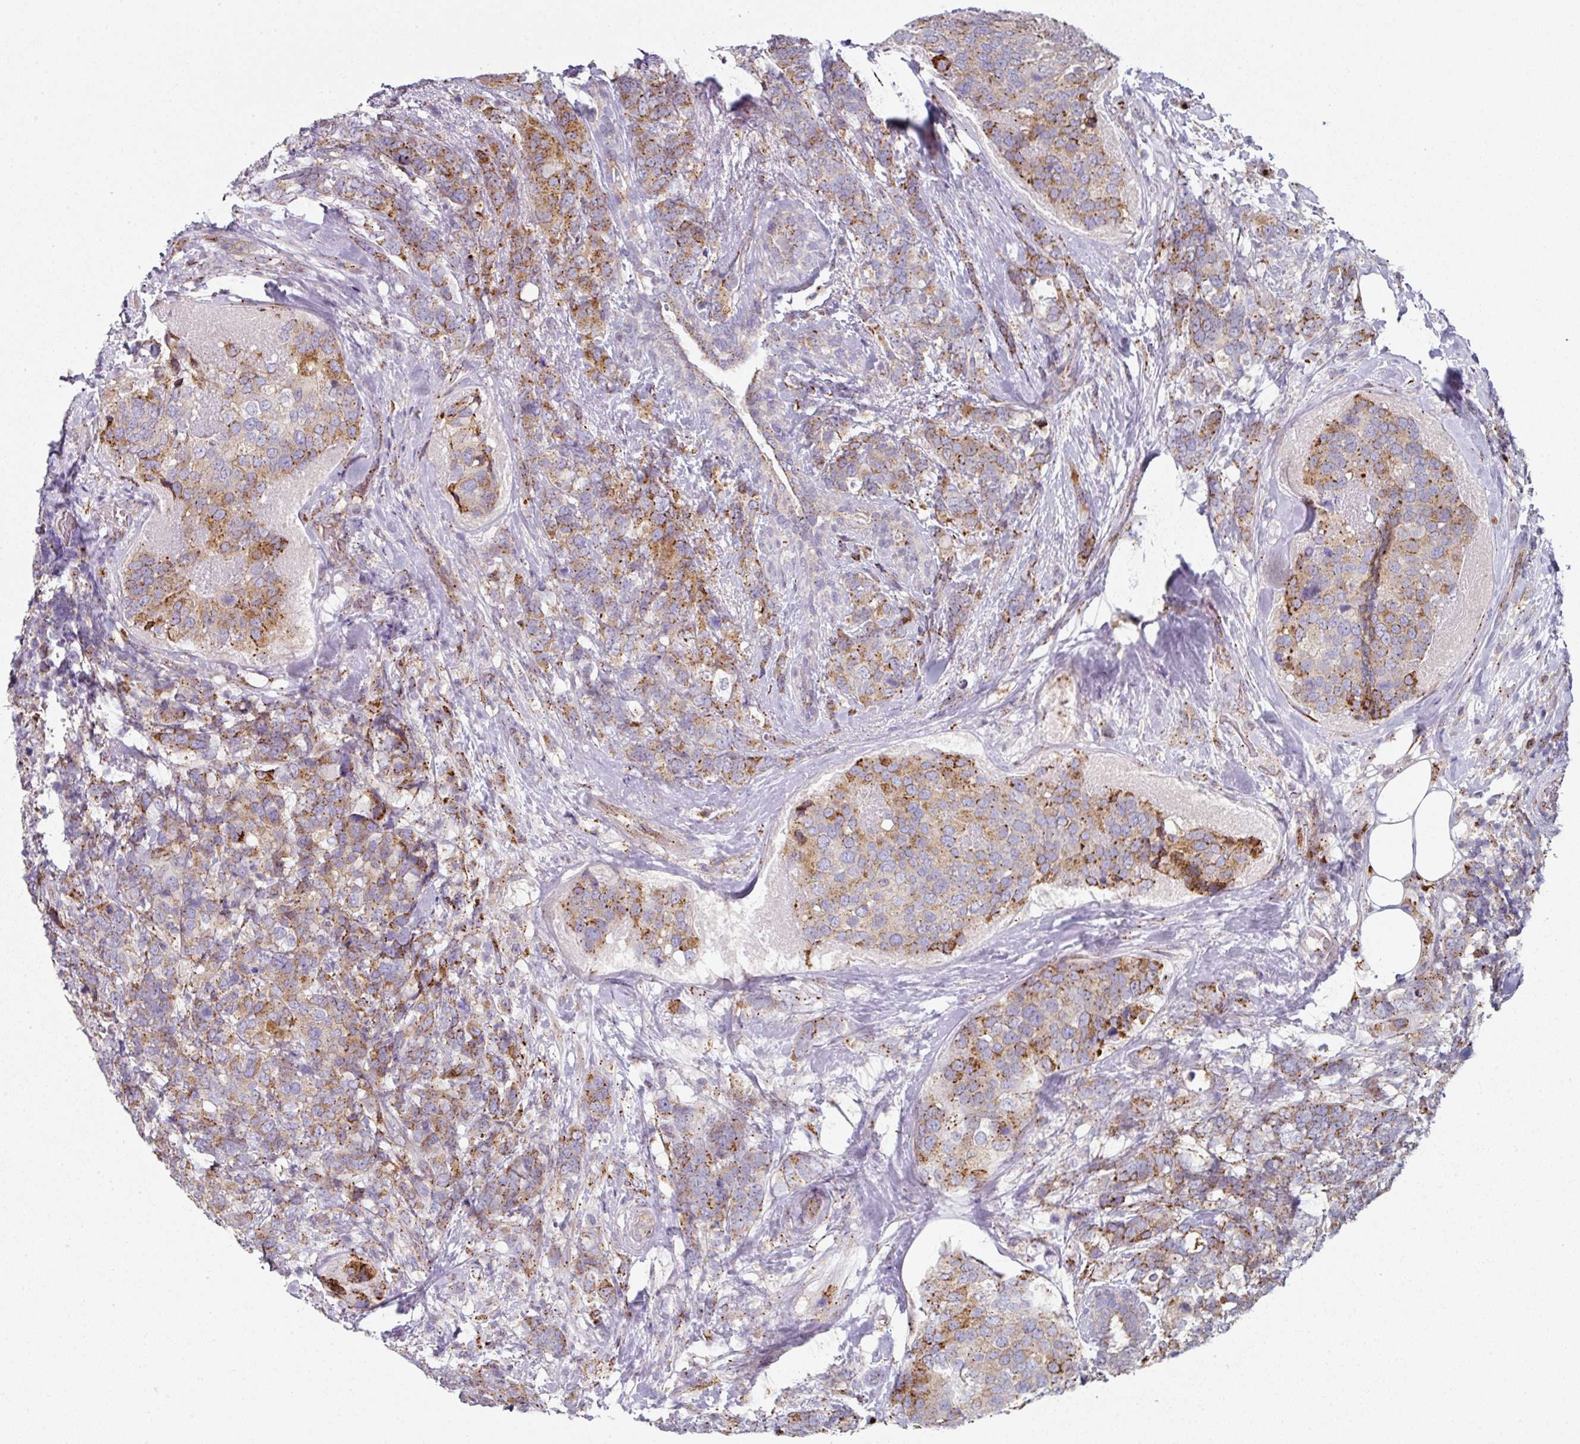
{"staining": {"intensity": "strong", "quantity": "25%-75%", "location": "cytoplasmic/membranous"}, "tissue": "breast cancer", "cell_type": "Tumor cells", "image_type": "cancer", "snomed": [{"axis": "morphology", "description": "Lobular carcinoma"}, {"axis": "topography", "description": "Breast"}], "caption": "A histopathology image of human breast cancer (lobular carcinoma) stained for a protein displays strong cytoplasmic/membranous brown staining in tumor cells.", "gene": "CCDC85B", "patient": {"sex": "female", "age": 59}}